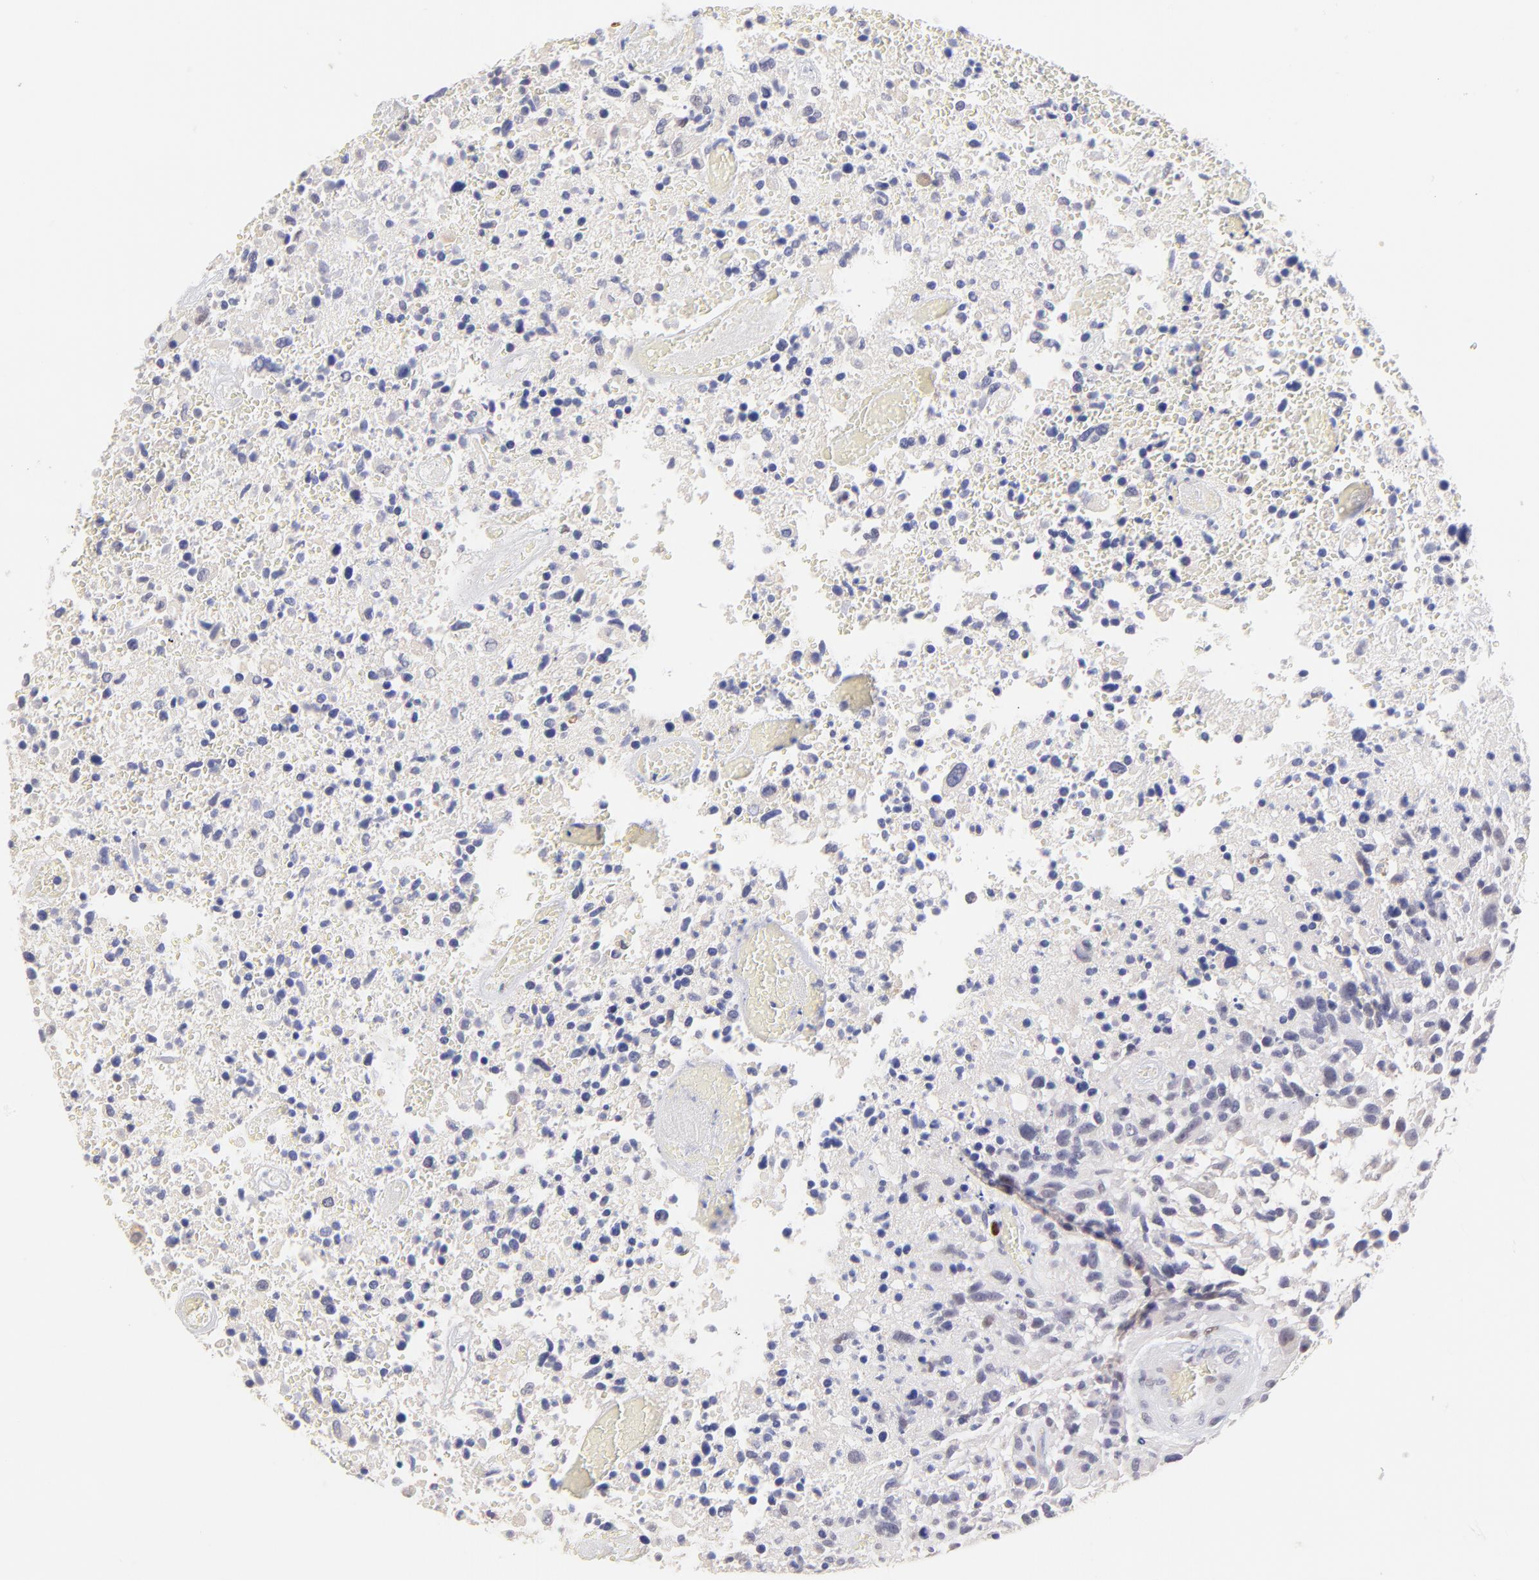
{"staining": {"intensity": "negative", "quantity": "none", "location": "none"}, "tissue": "glioma", "cell_type": "Tumor cells", "image_type": "cancer", "snomed": [{"axis": "morphology", "description": "Glioma, malignant, High grade"}, {"axis": "topography", "description": "Brain"}], "caption": "Immunohistochemistry image of neoplastic tissue: glioma stained with DAB (3,3'-diaminobenzidine) displays no significant protein staining in tumor cells.", "gene": "KLF4", "patient": {"sex": "male", "age": 72}}